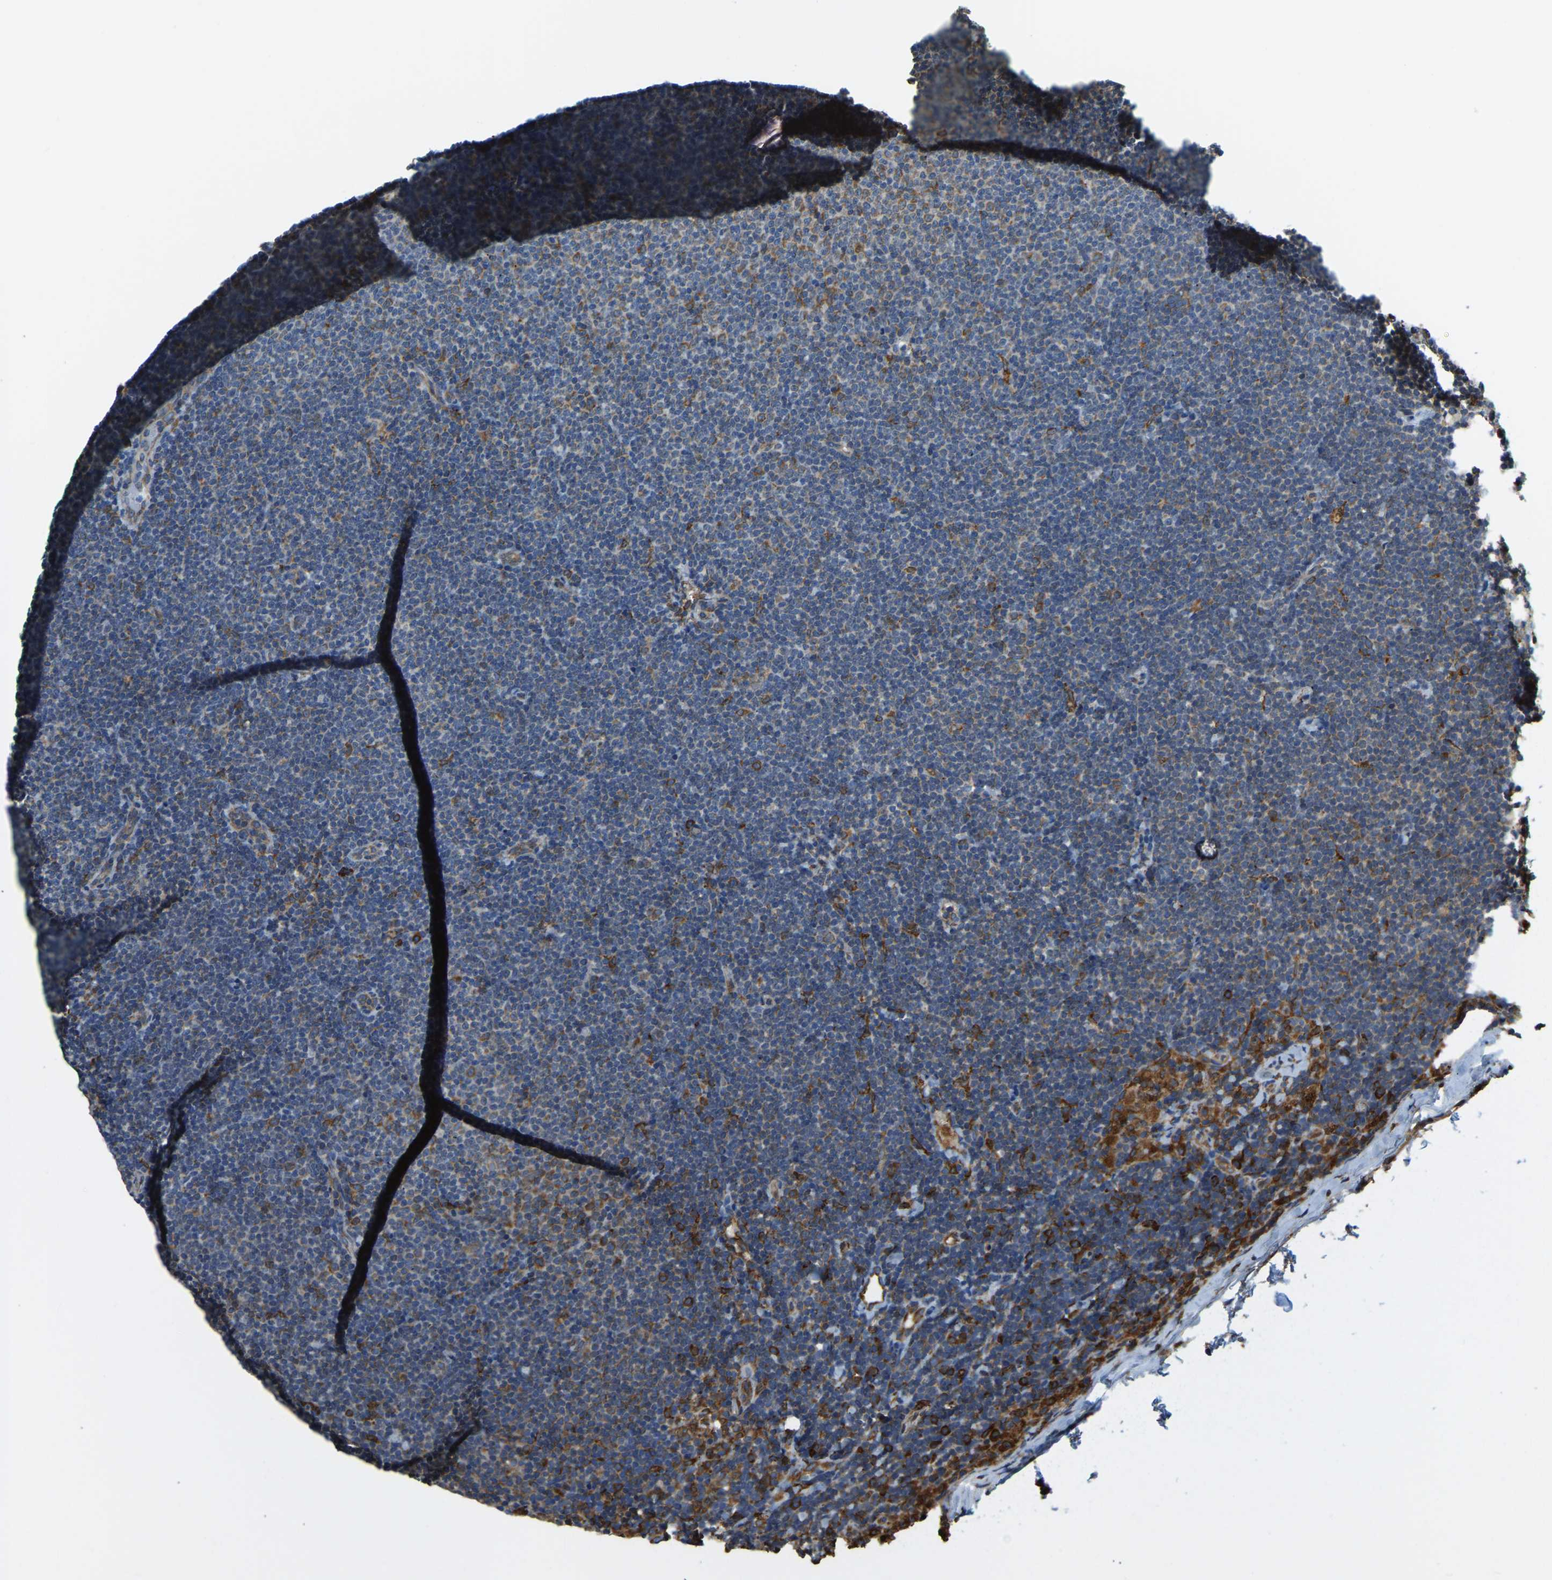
{"staining": {"intensity": "weak", "quantity": "25%-75%", "location": "cytoplasmic/membranous"}, "tissue": "lymphoma", "cell_type": "Tumor cells", "image_type": "cancer", "snomed": [{"axis": "morphology", "description": "Malignant lymphoma, non-Hodgkin's type, Low grade"}, {"axis": "topography", "description": "Lymph node"}], "caption": "Lymphoma tissue exhibits weak cytoplasmic/membranous staining in about 25%-75% of tumor cells, visualized by immunohistochemistry.", "gene": "RNF115", "patient": {"sex": "female", "age": 53}}